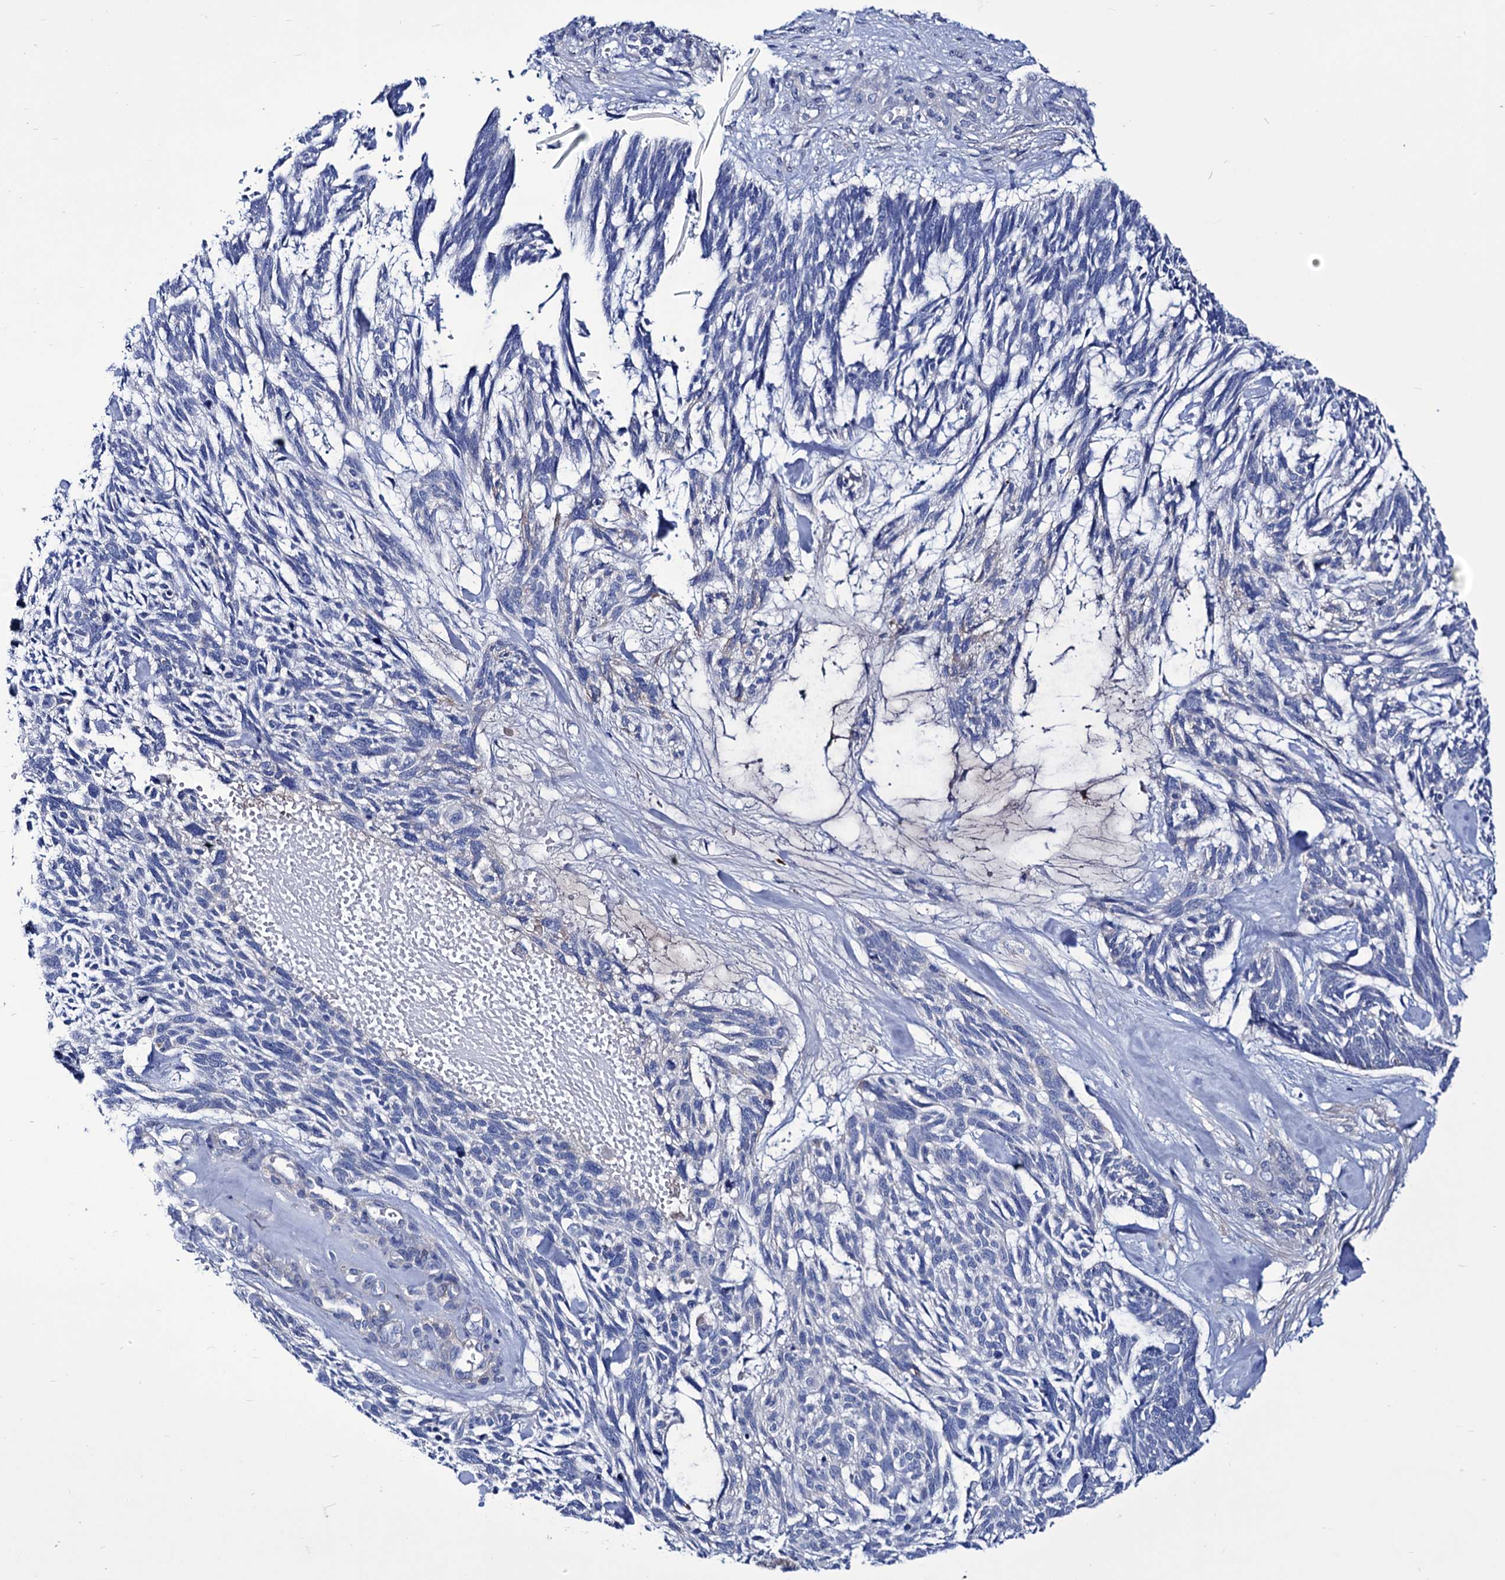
{"staining": {"intensity": "negative", "quantity": "none", "location": "none"}, "tissue": "skin cancer", "cell_type": "Tumor cells", "image_type": "cancer", "snomed": [{"axis": "morphology", "description": "Basal cell carcinoma"}, {"axis": "topography", "description": "Skin"}], "caption": "Immunohistochemical staining of human skin cancer (basal cell carcinoma) reveals no significant staining in tumor cells.", "gene": "AXL", "patient": {"sex": "male", "age": 88}}